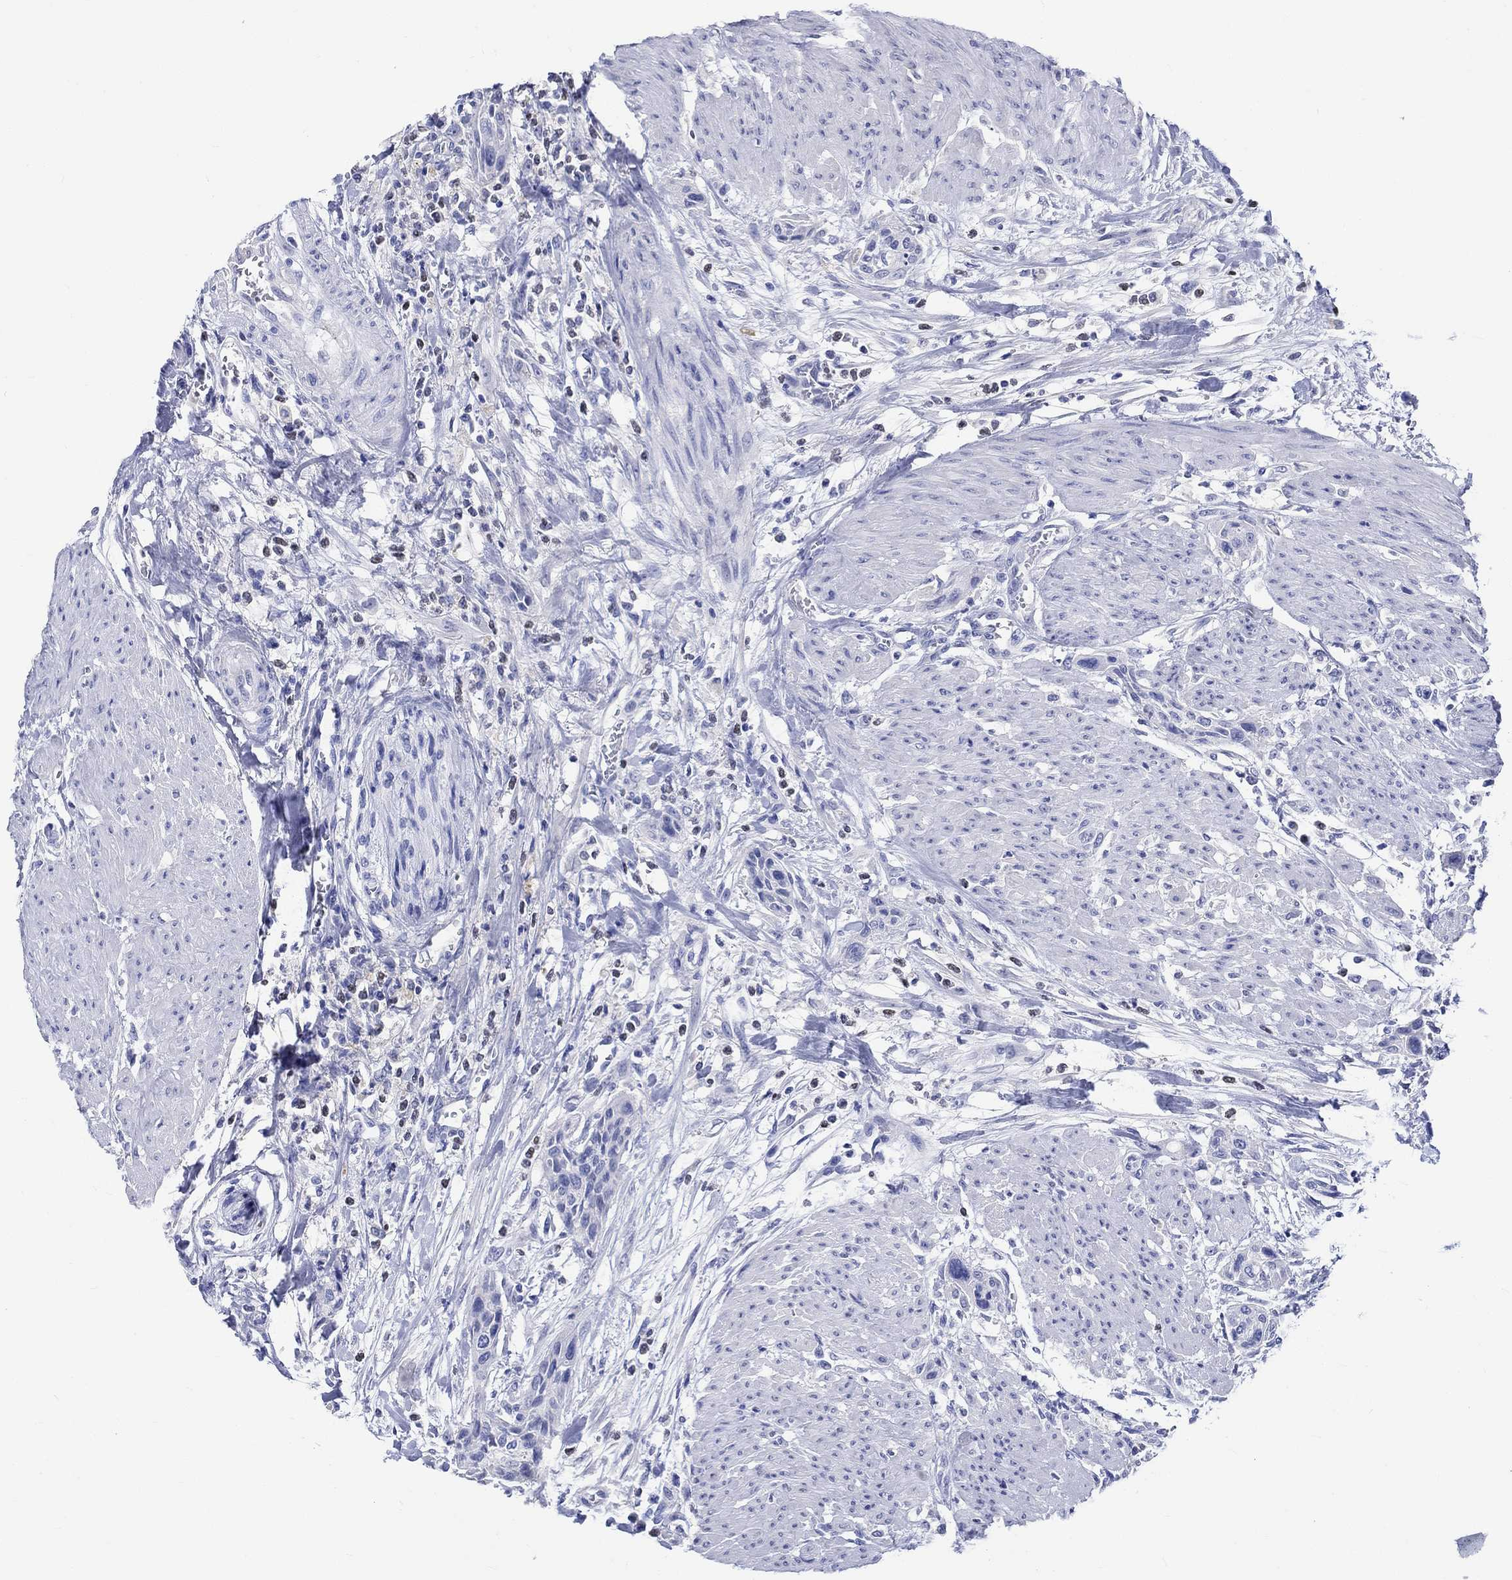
{"staining": {"intensity": "negative", "quantity": "none", "location": "none"}, "tissue": "urothelial cancer", "cell_type": "Tumor cells", "image_type": "cancer", "snomed": [{"axis": "morphology", "description": "Urothelial carcinoma, High grade"}, {"axis": "topography", "description": "Urinary bladder"}], "caption": "DAB (3,3'-diaminobenzidine) immunohistochemical staining of human high-grade urothelial carcinoma displays no significant staining in tumor cells. (DAB immunohistochemistry (IHC), high magnification).", "gene": "KLHL35", "patient": {"sex": "male", "age": 35}}